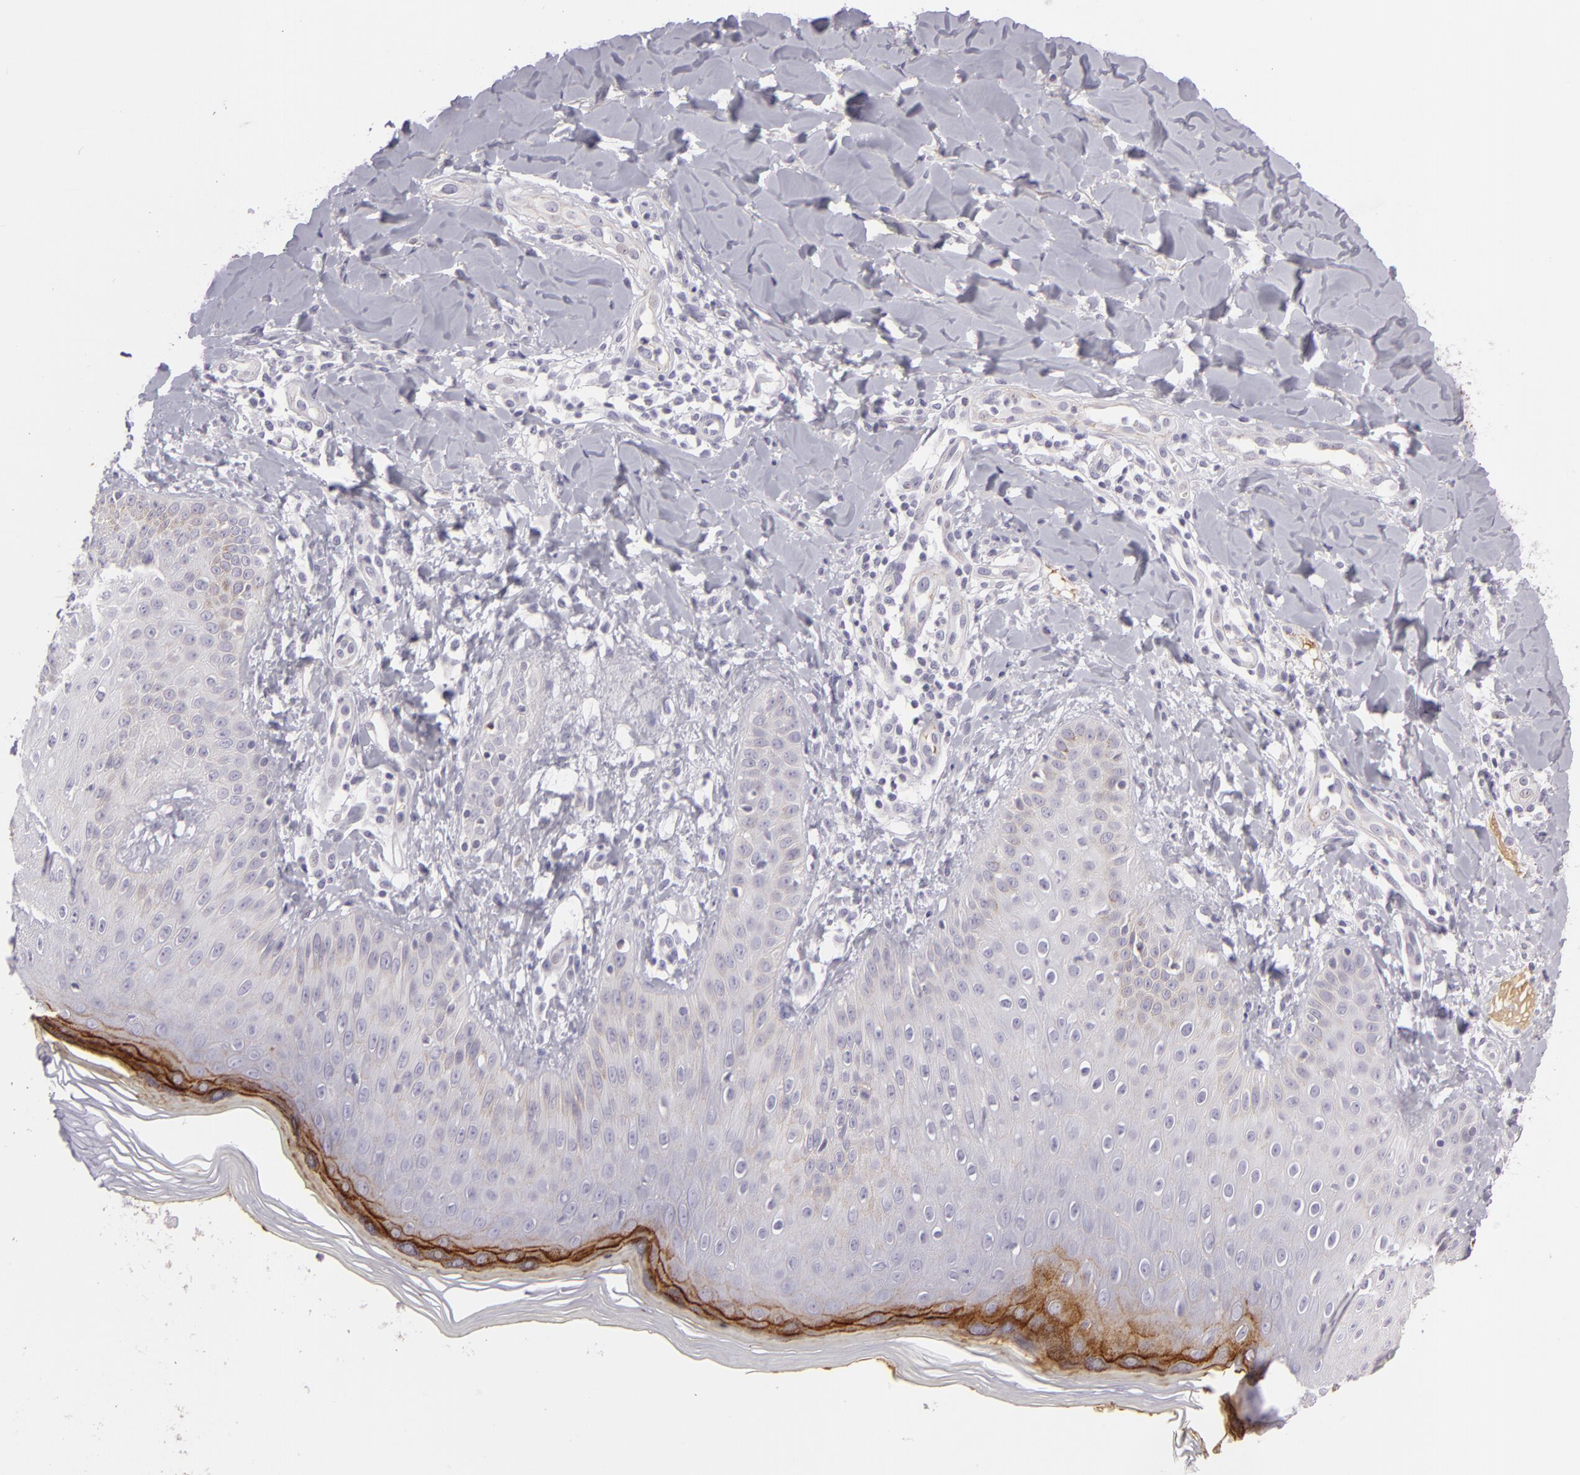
{"staining": {"intensity": "strong", "quantity": "<25%", "location": "cytoplasmic/membranous"}, "tissue": "skin", "cell_type": "Epidermal cells", "image_type": "normal", "snomed": [{"axis": "morphology", "description": "Normal tissue, NOS"}, {"axis": "morphology", "description": "Inflammation, NOS"}, {"axis": "topography", "description": "Soft tissue"}, {"axis": "topography", "description": "Anal"}], "caption": "Immunohistochemical staining of normal human skin shows strong cytoplasmic/membranous protein positivity in approximately <25% of epidermal cells.", "gene": "CTNNB1", "patient": {"sex": "female", "age": 15}}